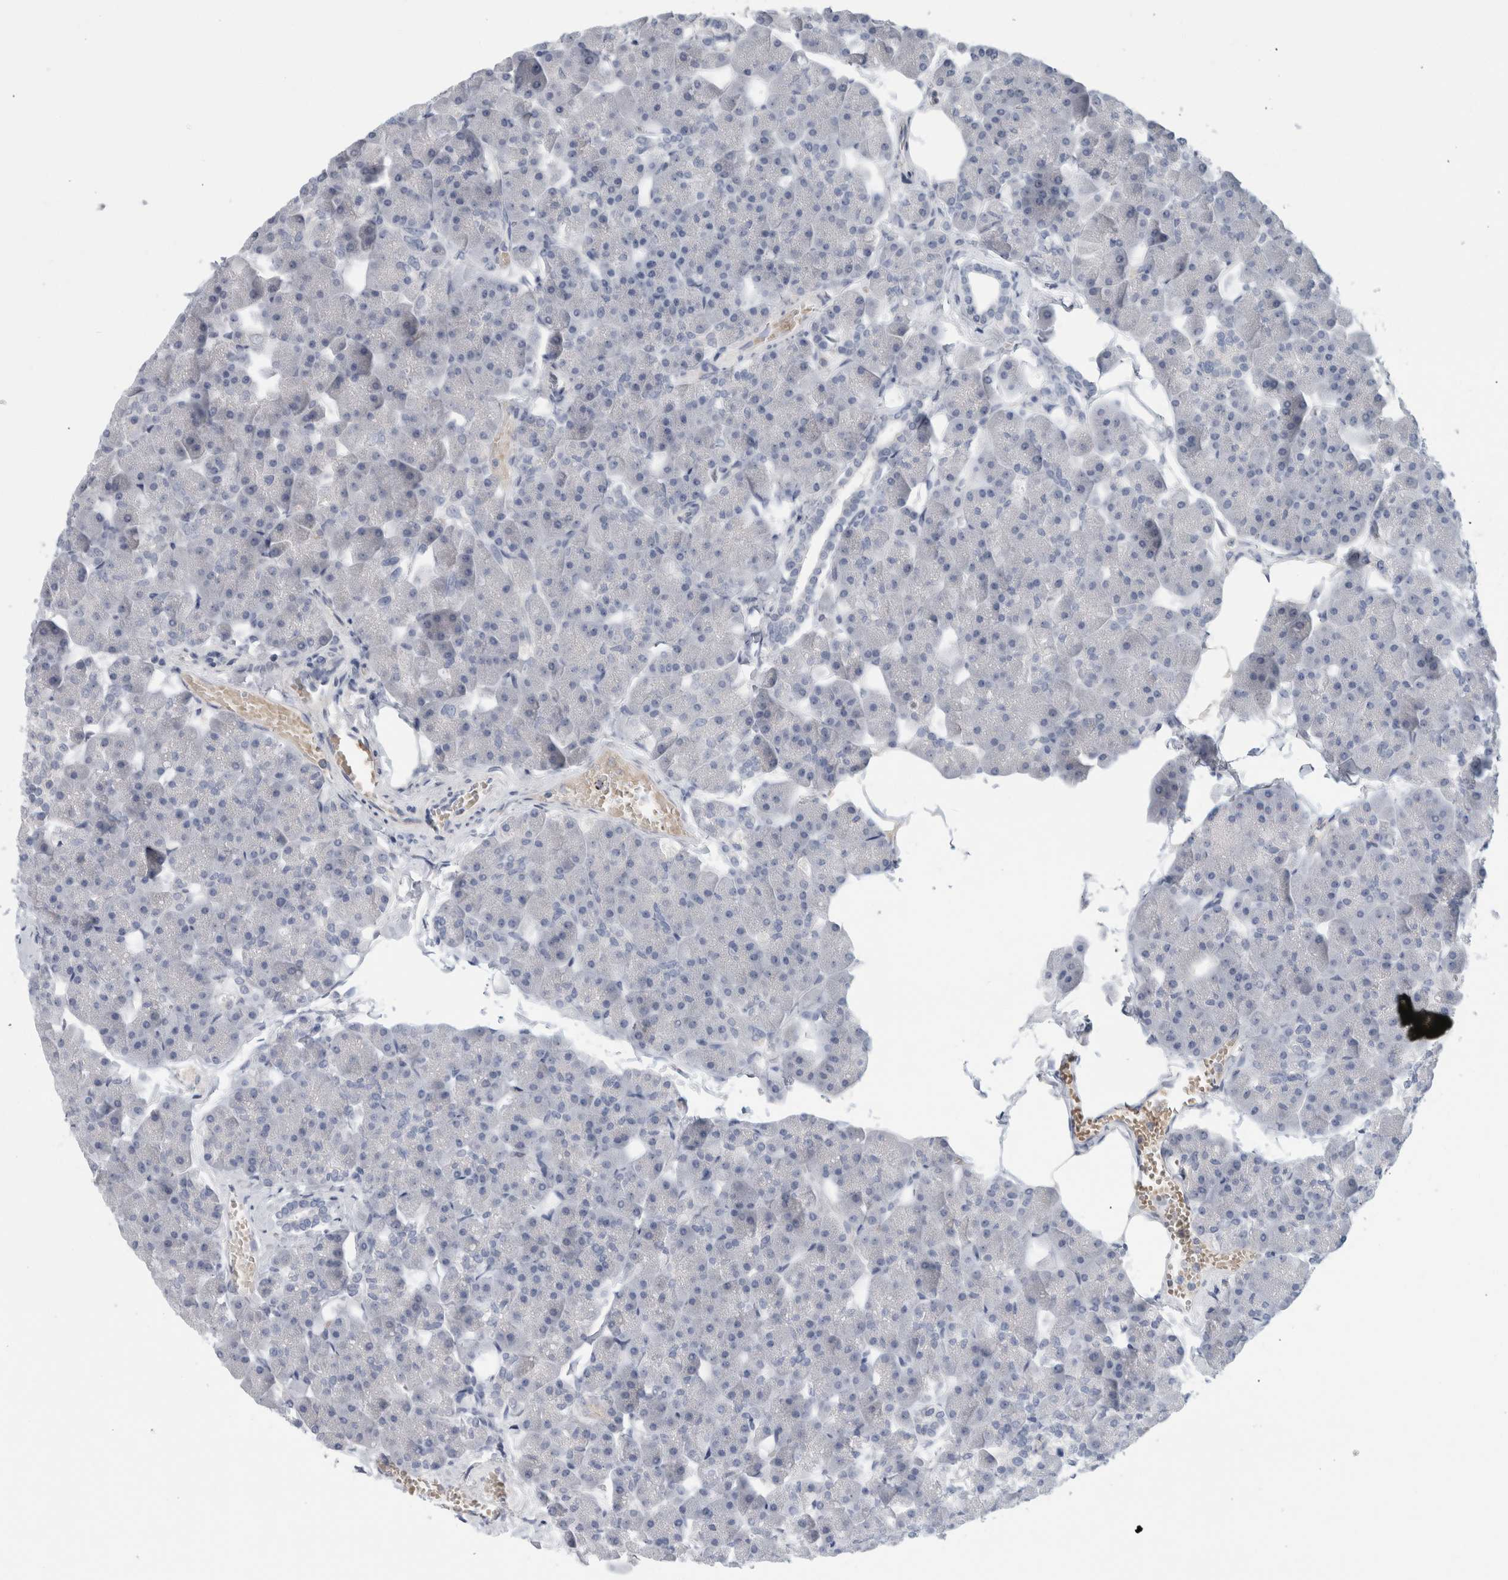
{"staining": {"intensity": "negative", "quantity": "none", "location": "none"}, "tissue": "pancreas", "cell_type": "Exocrine glandular cells", "image_type": "normal", "snomed": [{"axis": "morphology", "description": "Normal tissue, NOS"}, {"axis": "topography", "description": "Pancreas"}], "caption": "This is an IHC histopathology image of benign human pancreas. There is no expression in exocrine glandular cells.", "gene": "CD55", "patient": {"sex": "male", "age": 35}}